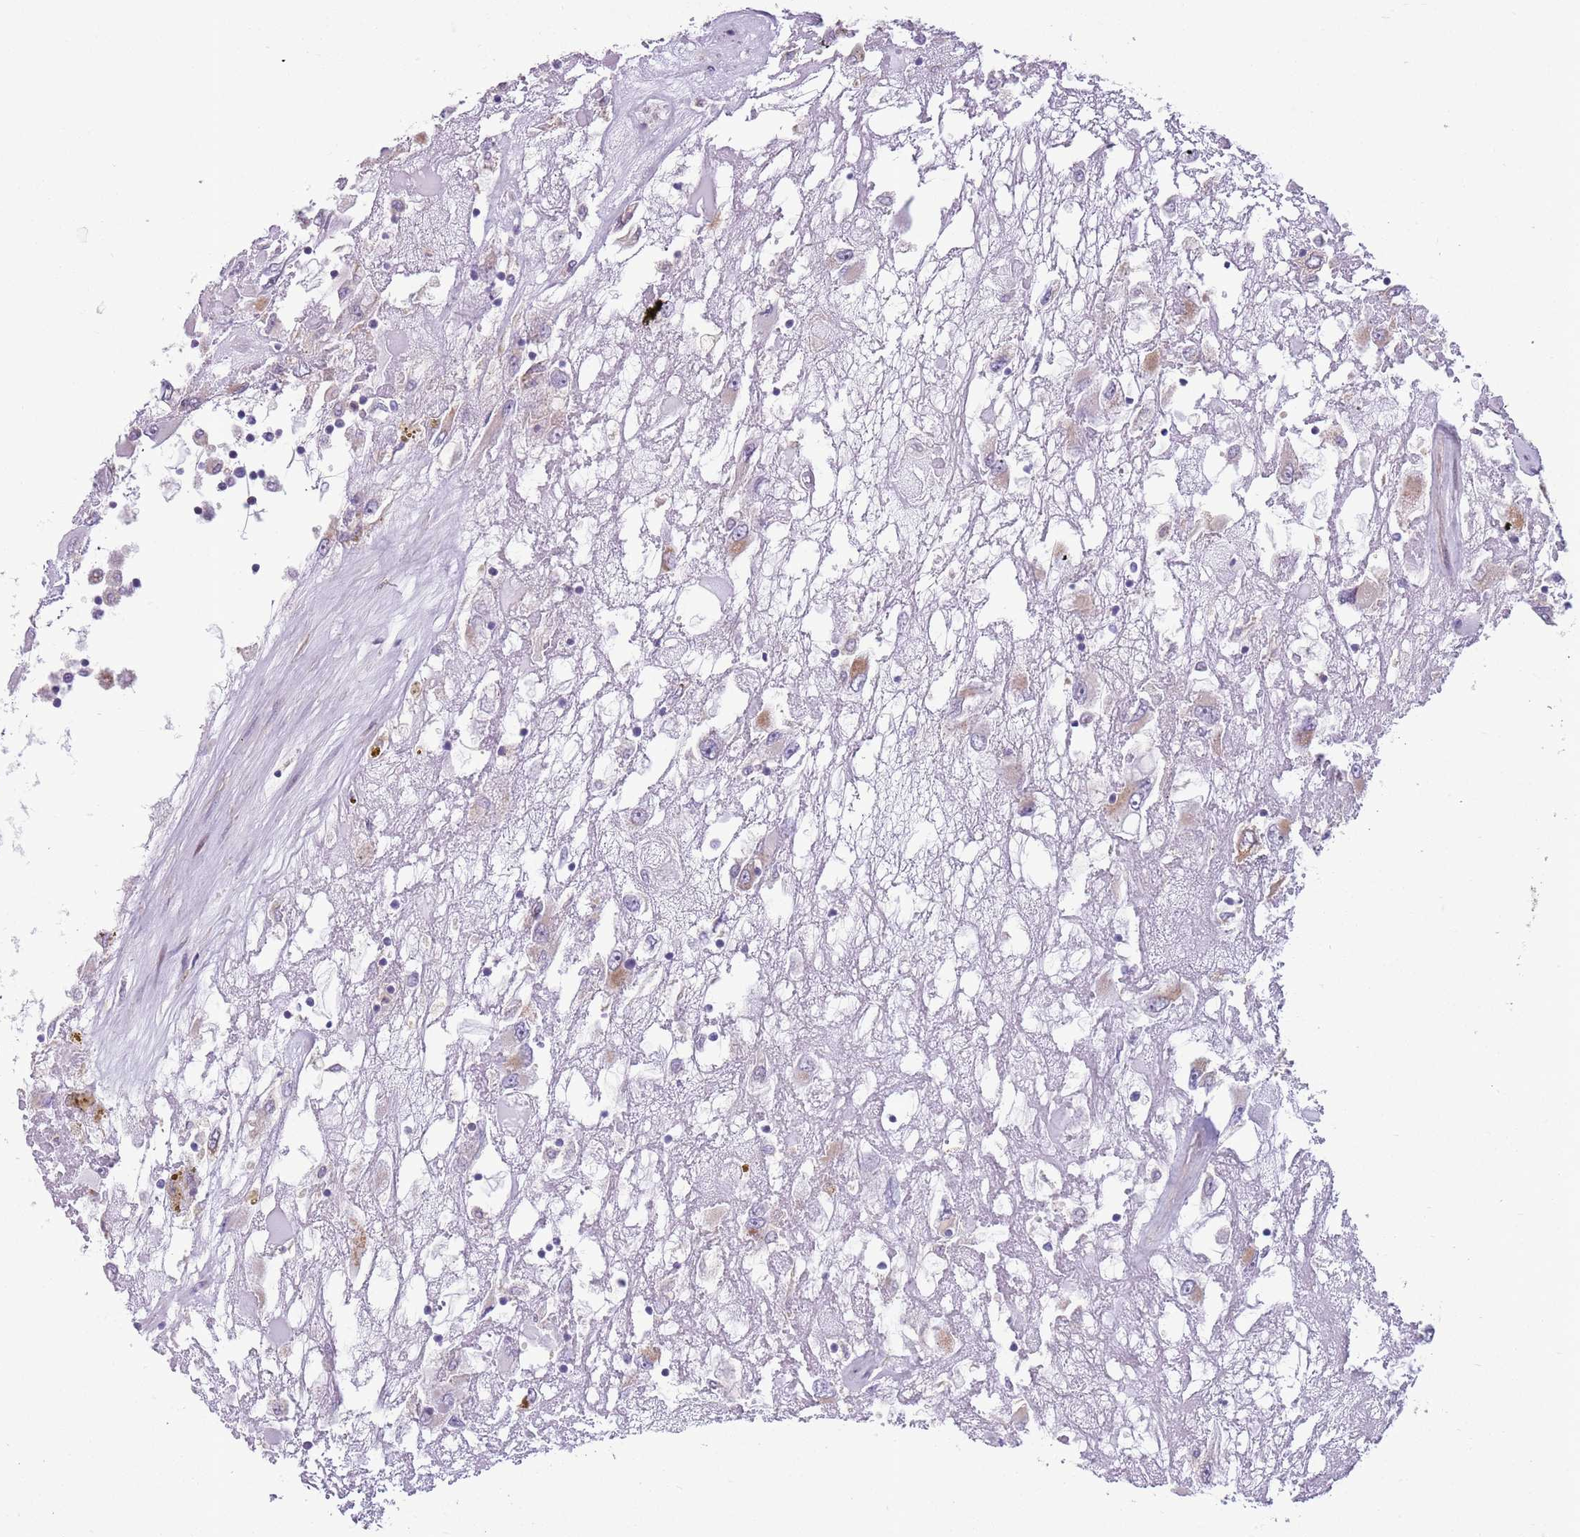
{"staining": {"intensity": "negative", "quantity": "none", "location": "none"}, "tissue": "renal cancer", "cell_type": "Tumor cells", "image_type": "cancer", "snomed": [{"axis": "morphology", "description": "Adenocarcinoma, NOS"}, {"axis": "topography", "description": "Kidney"}], "caption": "Immunohistochemical staining of human adenocarcinoma (renal) displays no significant staining in tumor cells.", "gene": "JAML", "patient": {"sex": "female", "age": 52}}